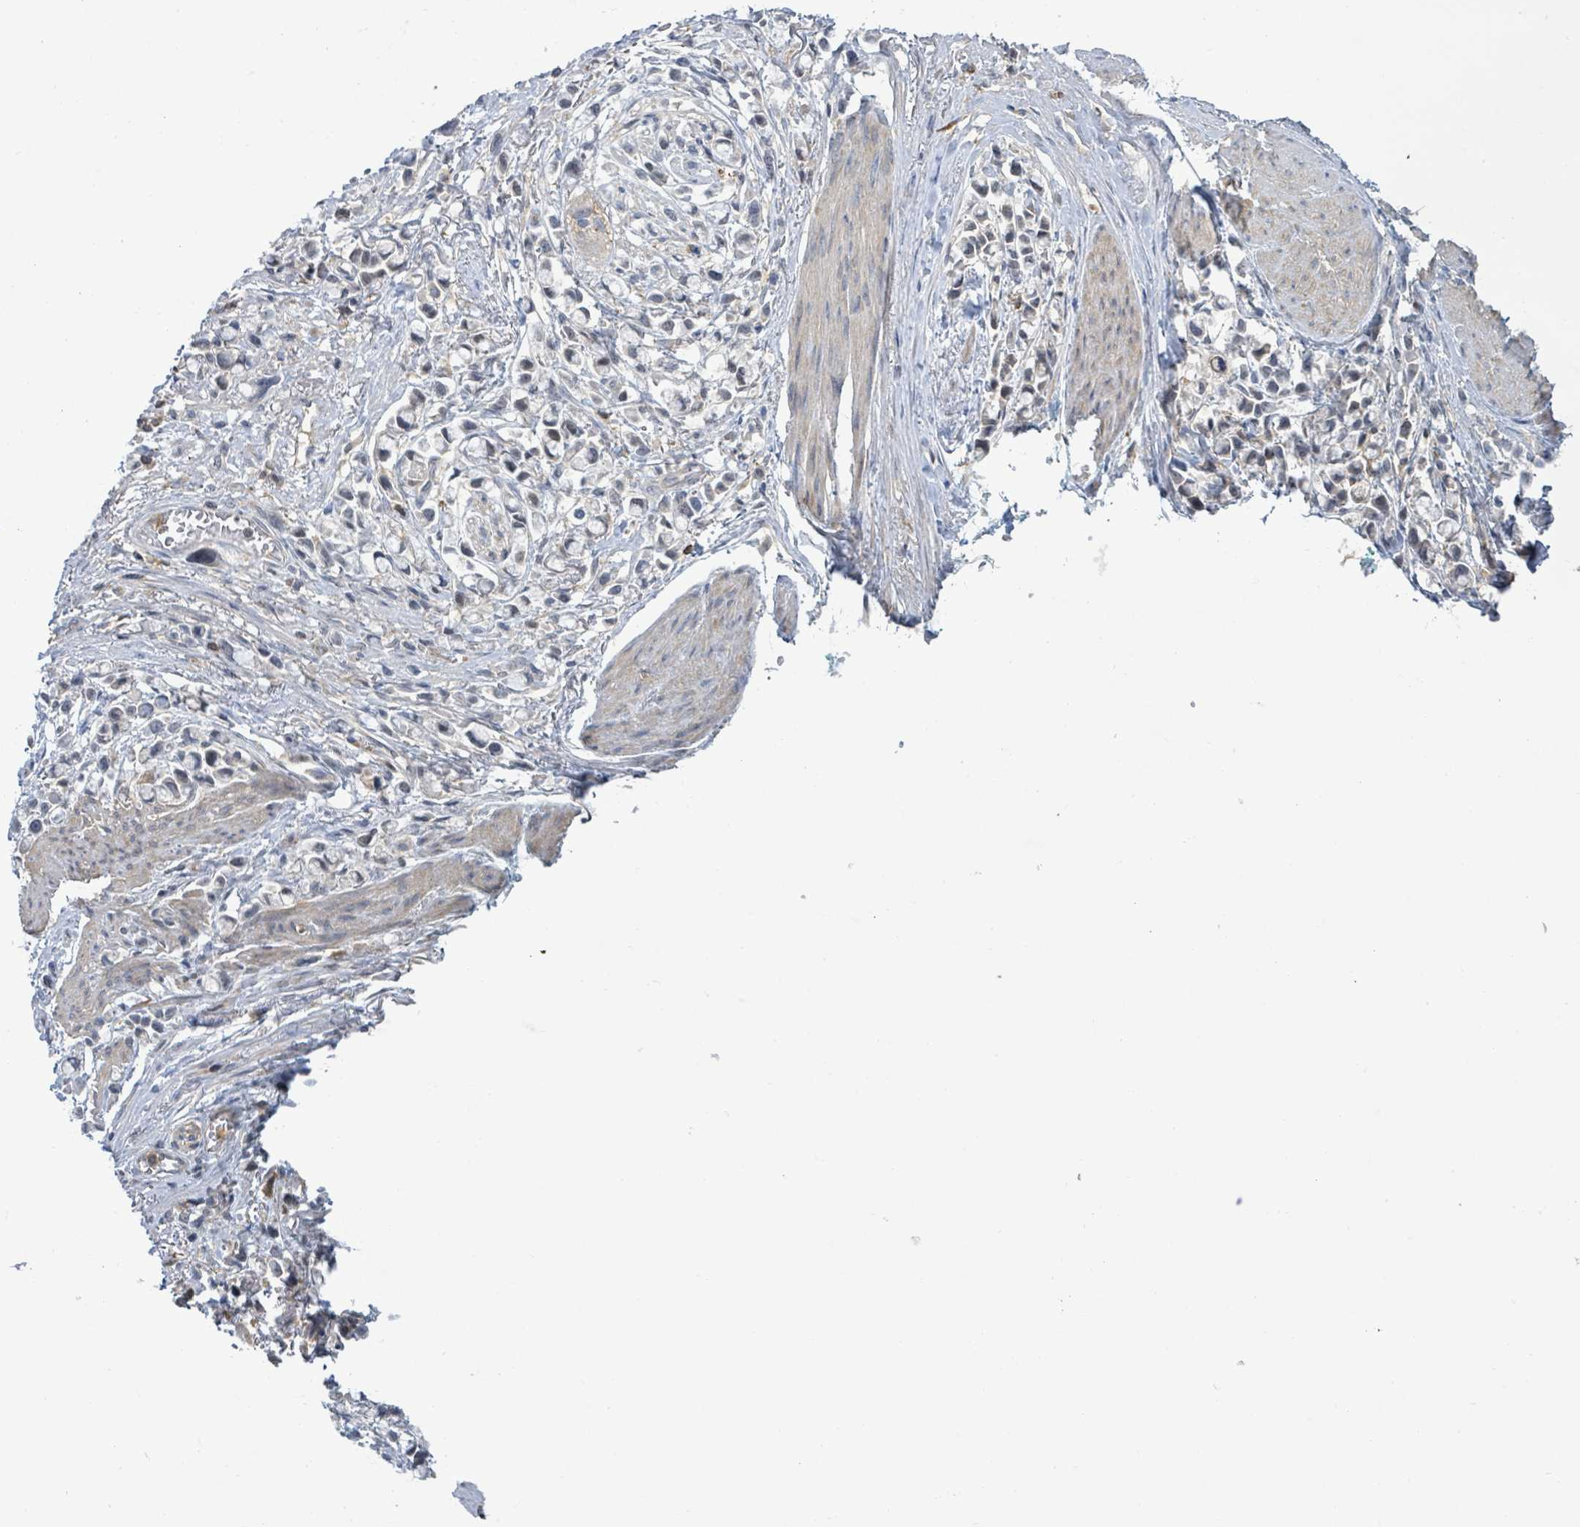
{"staining": {"intensity": "negative", "quantity": "none", "location": "none"}, "tissue": "stomach cancer", "cell_type": "Tumor cells", "image_type": "cancer", "snomed": [{"axis": "morphology", "description": "Adenocarcinoma, NOS"}, {"axis": "topography", "description": "Stomach"}], "caption": "DAB (3,3'-diaminobenzidine) immunohistochemical staining of human stomach adenocarcinoma shows no significant positivity in tumor cells. The staining is performed using DAB brown chromogen with nuclei counter-stained in using hematoxylin.", "gene": "PGAM1", "patient": {"sex": "female", "age": 81}}